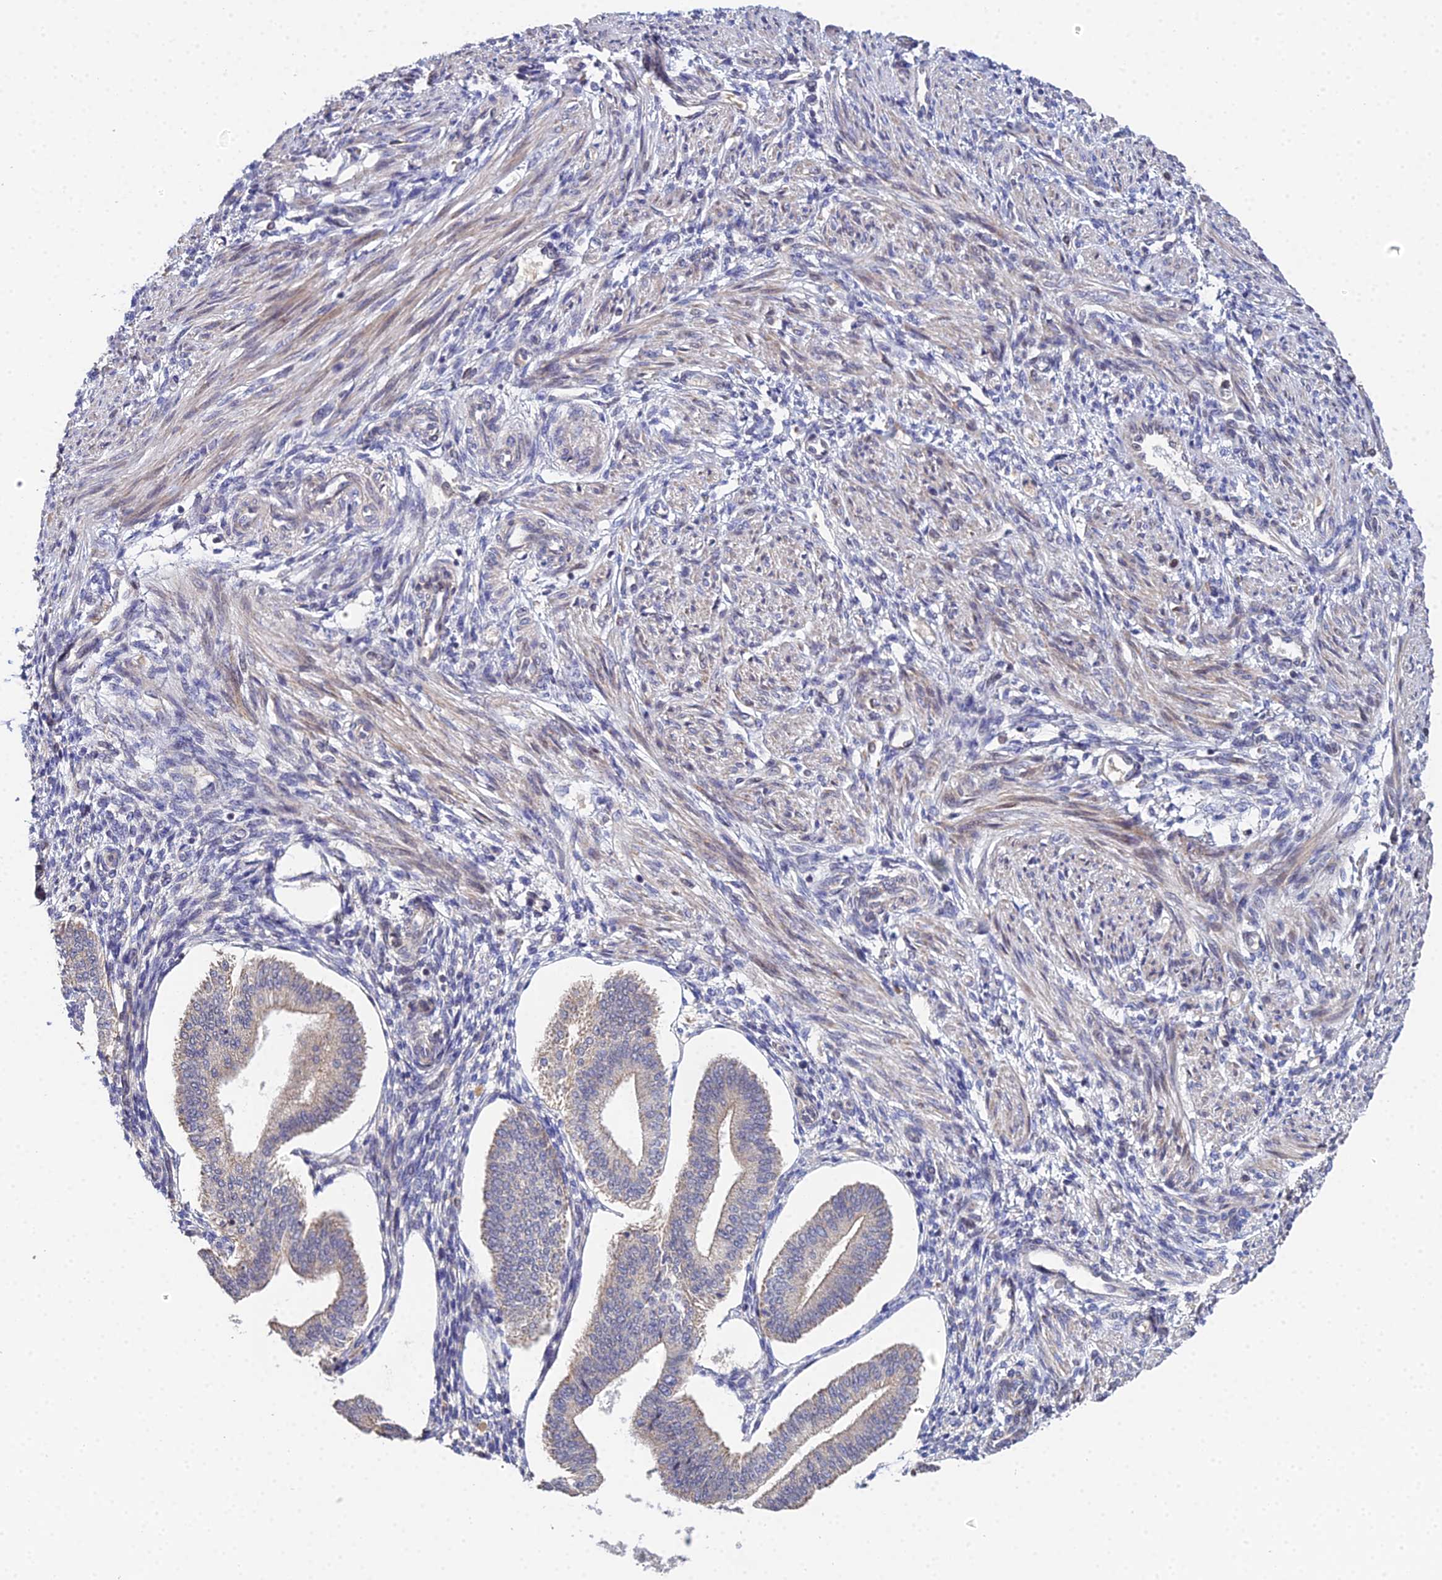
{"staining": {"intensity": "weak", "quantity": "25%-75%", "location": "nuclear"}, "tissue": "endometrium", "cell_type": "Cells in endometrial stroma", "image_type": "normal", "snomed": [{"axis": "morphology", "description": "Normal tissue, NOS"}, {"axis": "topography", "description": "Endometrium"}], "caption": "Protein analysis of normal endometrium displays weak nuclear staining in approximately 25%-75% of cells in endometrial stroma. (DAB (3,3'-diaminobenzidine) IHC with brightfield microscopy, high magnification).", "gene": "BIVM", "patient": {"sex": "female", "age": 34}}